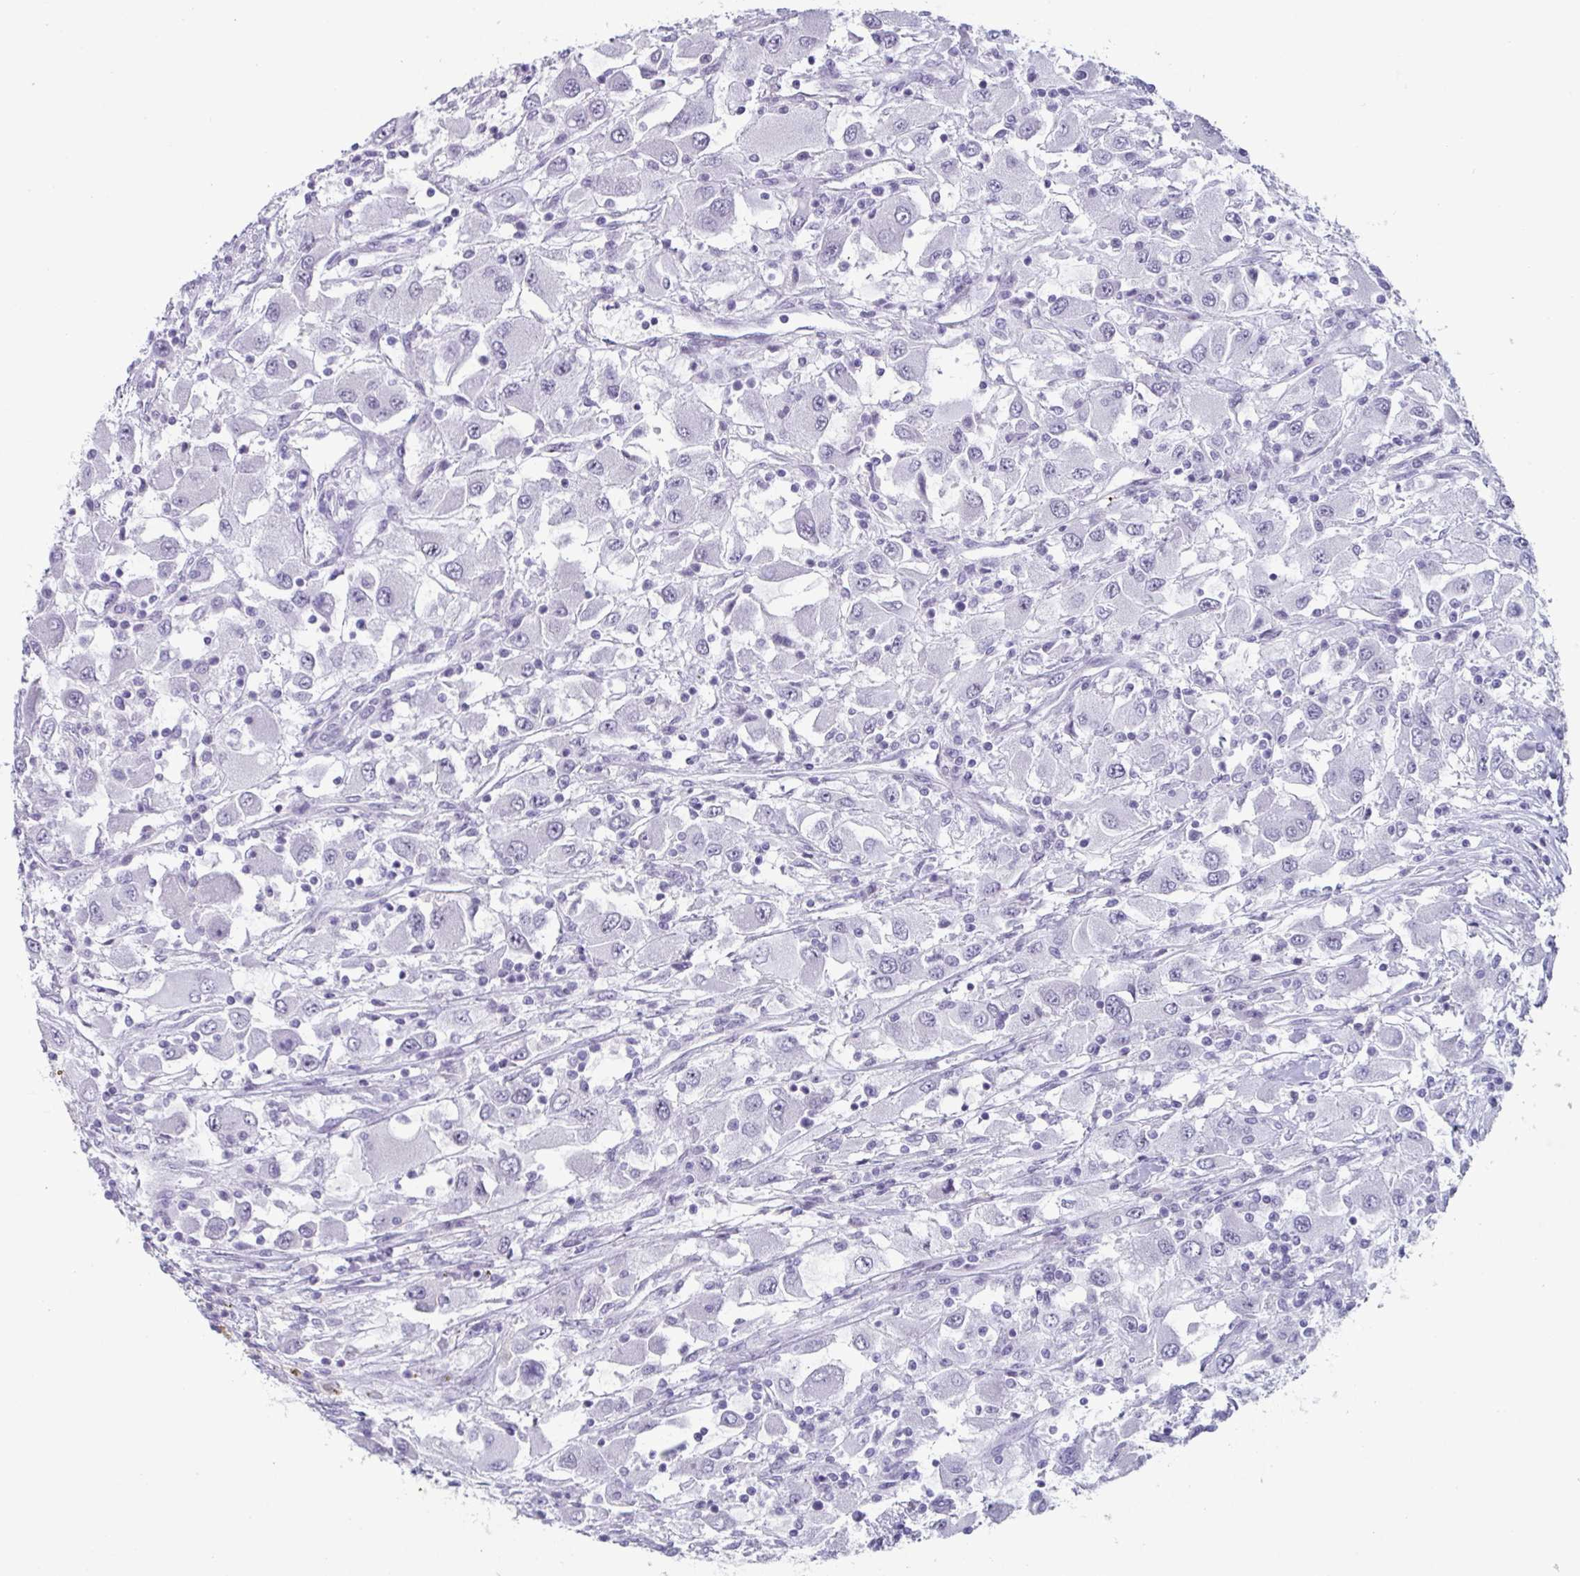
{"staining": {"intensity": "negative", "quantity": "none", "location": "none"}, "tissue": "renal cancer", "cell_type": "Tumor cells", "image_type": "cancer", "snomed": [{"axis": "morphology", "description": "Adenocarcinoma, NOS"}, {"axis": "topography", "description": "Kidney"}], "caption": "A micrograph of human renal adenocarcinoma is negative for staining in tumor cells.", "gene": "VSIG10L", "patient": {"sex": "female", "age": 67}}